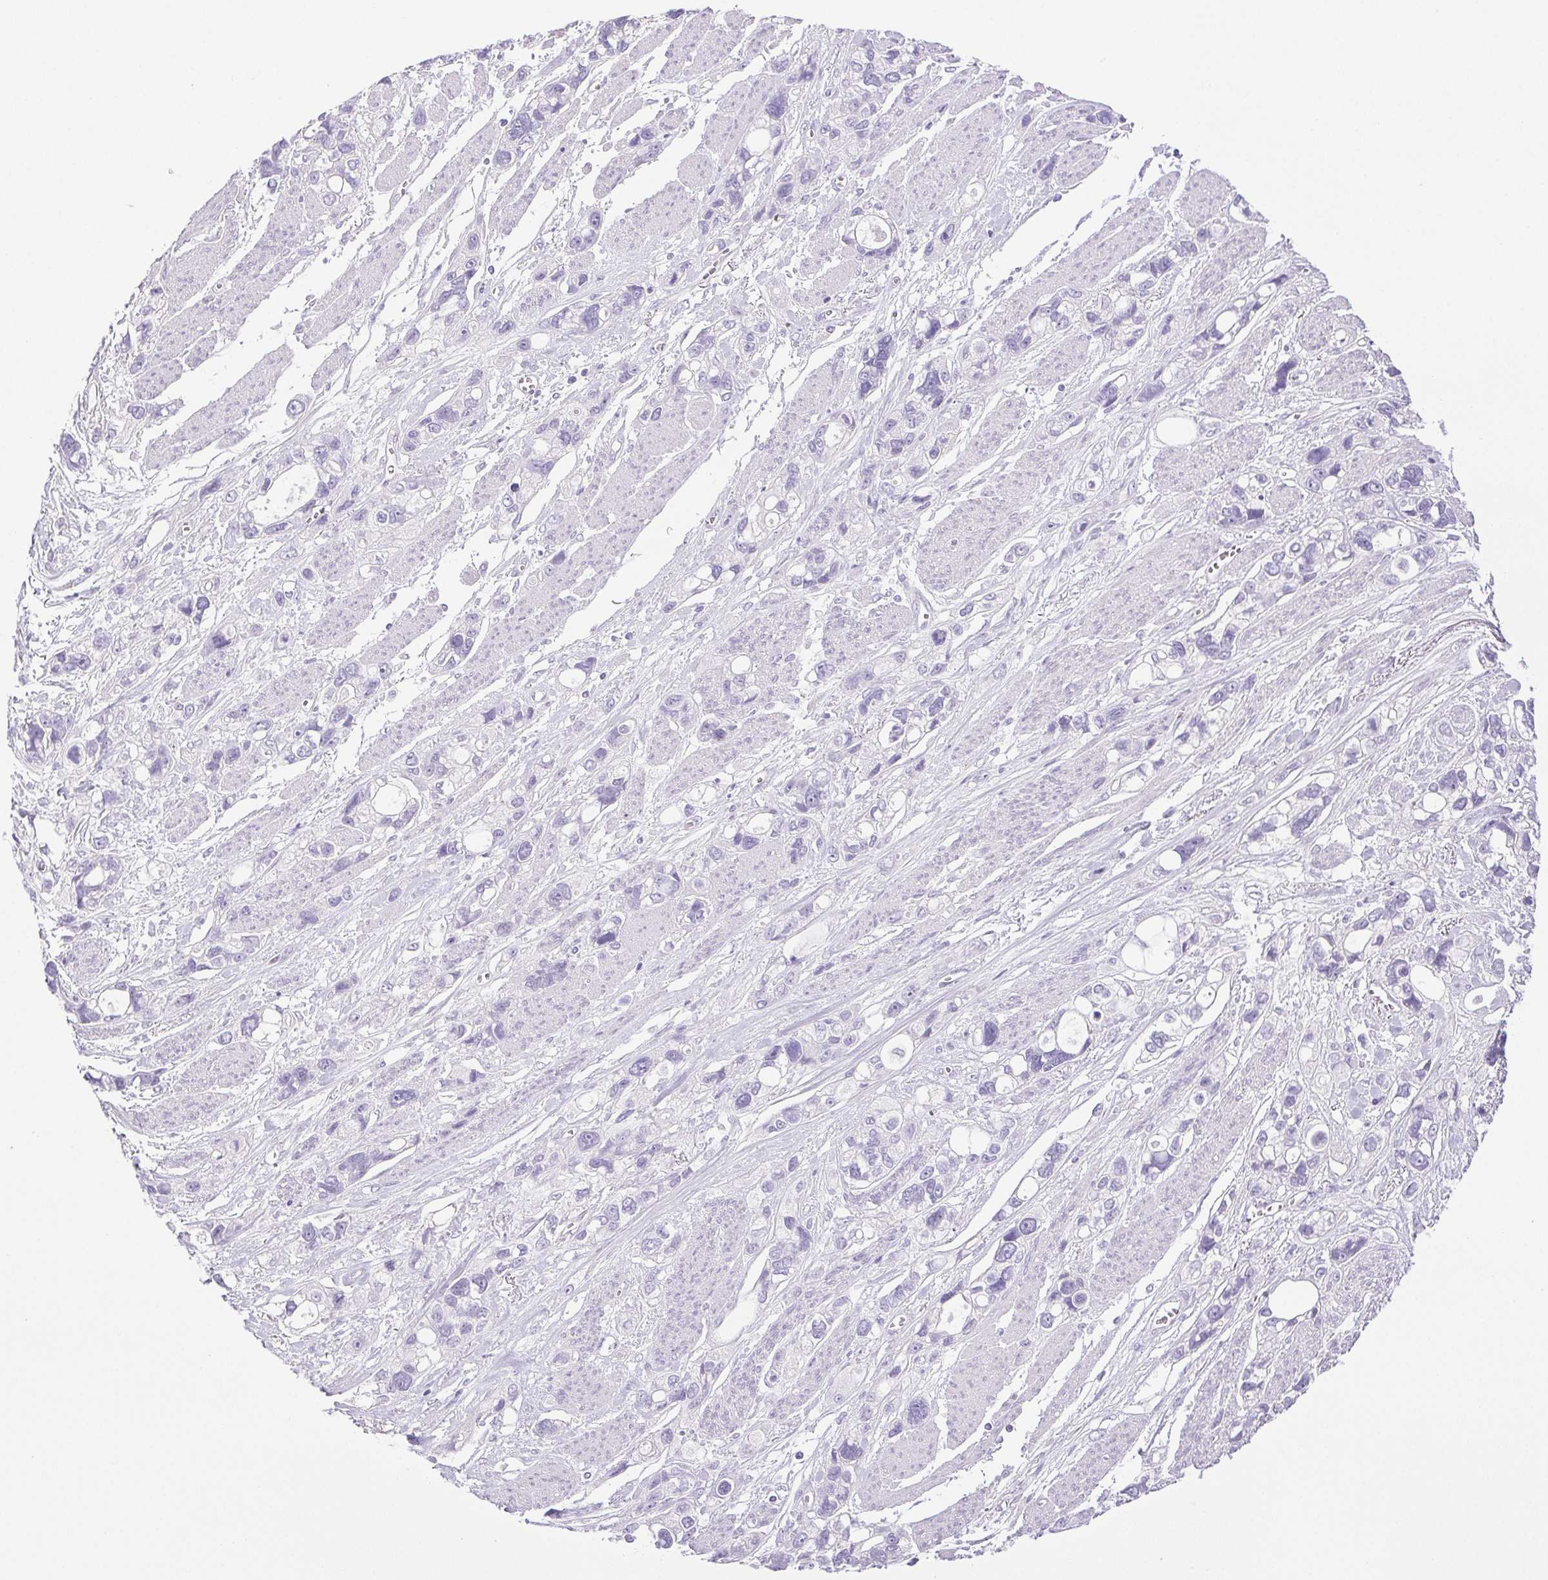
{"staining": {"intensity": "negative", "quantity": "none", "location": "none"}, "tissue": "stomach cancer", "cell_type": "Tumor cells", "image_type": "cancer", "snomed": [{"axis": "morphology", "description": "Adenocarcinoma, NOS"}, {"axis": "topography", "description": "Stomach, upper"}], "caption": "This is a image of immunohistochemistry staining of stomach cancer, which shows no positivity in tumor cells.", "gene": "PAPPA2", "patient": {"sex": "female", "age": 81}}